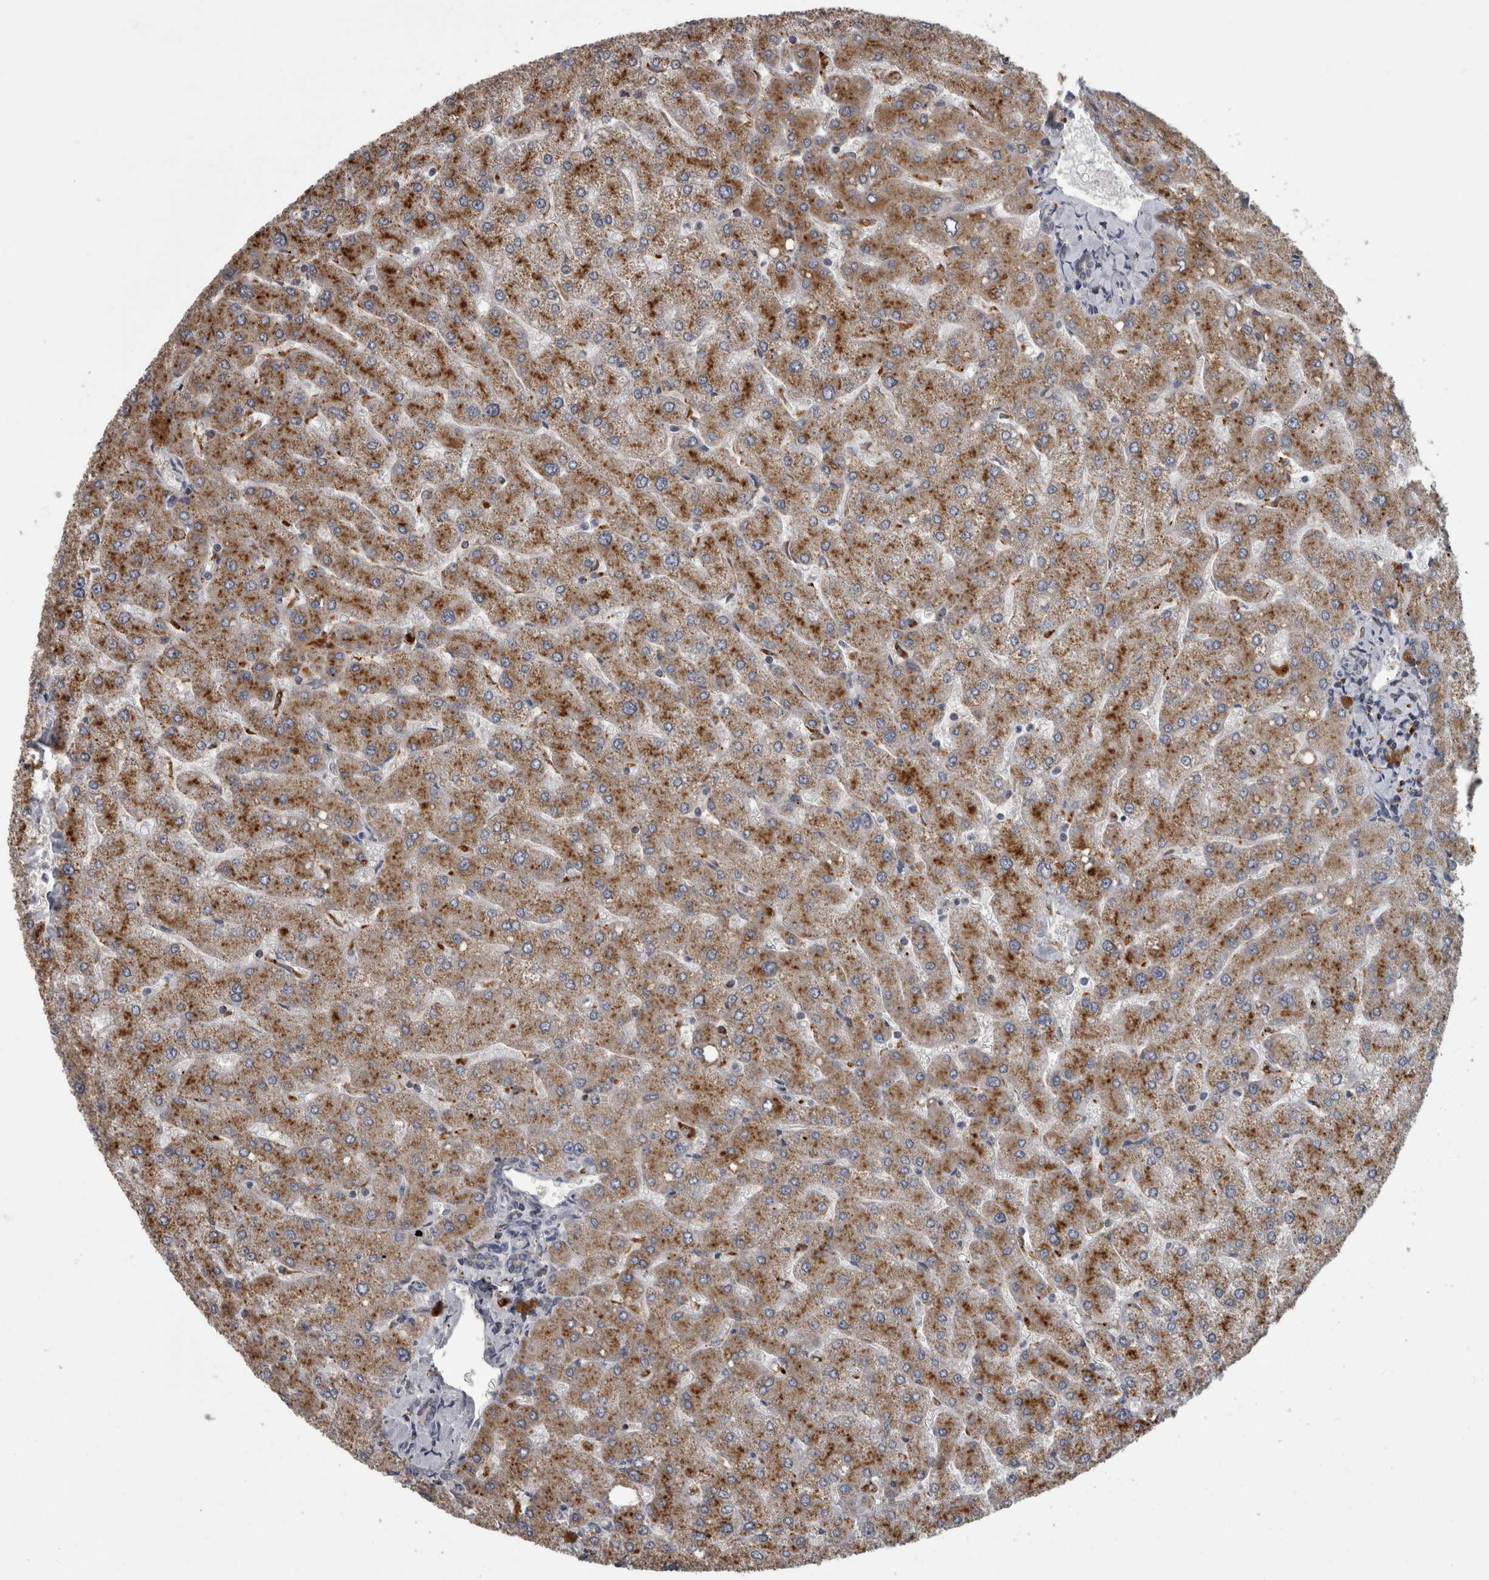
{"staining": {"intensity": "negative", "quantity": "none", "location": "none"}, "tissue": "liver", "cell_type": "Cholangiocytes", "image_type": "normal", "snomed": [{"axis": "morphology", "description": "Normal tissue, NOS"}, {"axis": "topography", "description": "Liver"}], "caption": "Immunohistochemical staining of benign human liver demonstrates no significant staining in cholangiocytes. (DAB (3,3'-diaminobenzidine) immunohistochemistry (IHC) visualized using brightfield microscopy, high magnification).", "gene": "NAAA", "patient": {"sex": "male", "age": 55}}